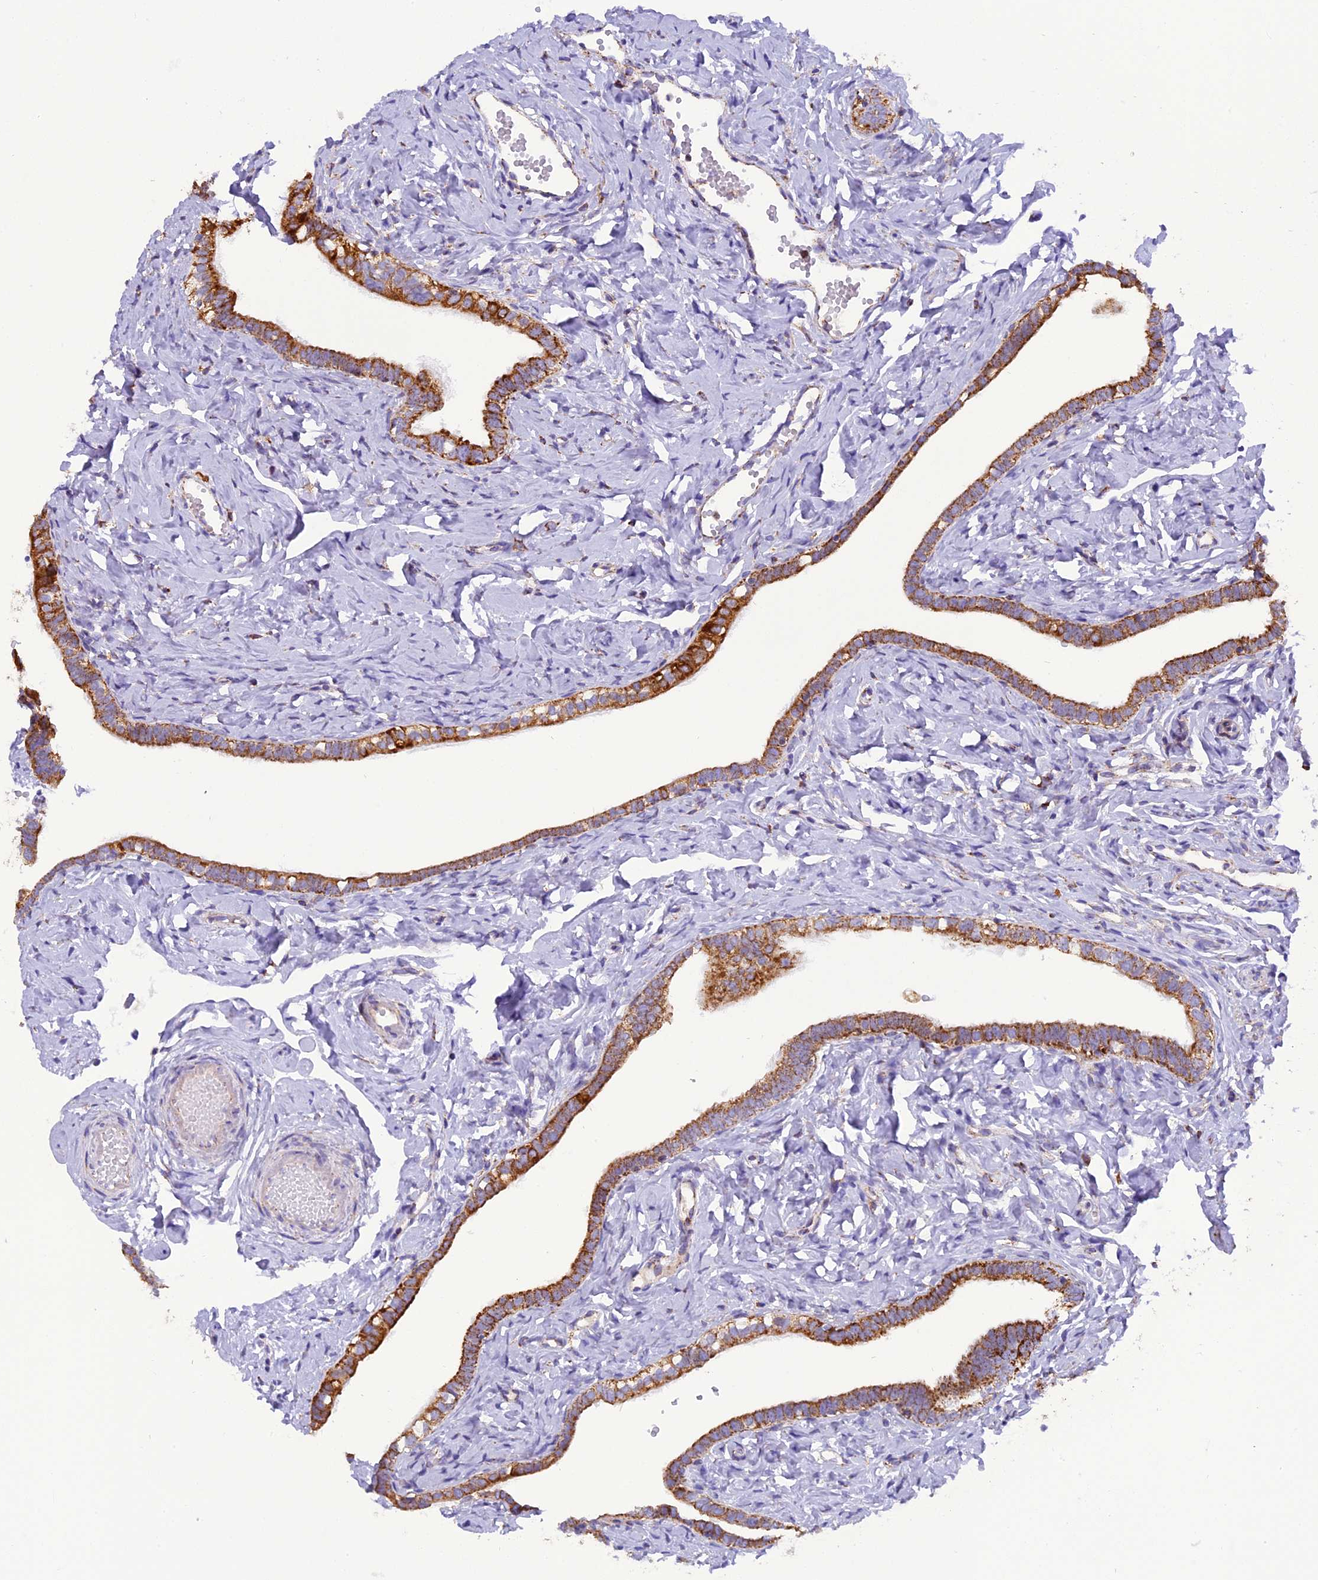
{"staining": {"intensity": "strong", "quantity": ">75%", "location": "cytoplasmic/membranous"}, "tissue": "fallopian tube", "cell_type": "Glandular cells", "image_type": "normal", "snomed": [{"axis": "morphology", "description": "Normal tissue, NOS"}, {"axis": "topography", "description": "Fallopian tube"}], "caption": "Immunohistochemical staining of benign human fallopian tube shows high levels of strong cytoplasmic/membranous staining in approximately >75% of glandular cells. The protein is stained brown, and the nuclei are stained in blue (DAB (3,3'-diaminobenzidine) IHC with brightfield microscopy, high magnification).", "gene": "MRPS34", "patient": {"sex": "female", "age": 66}}